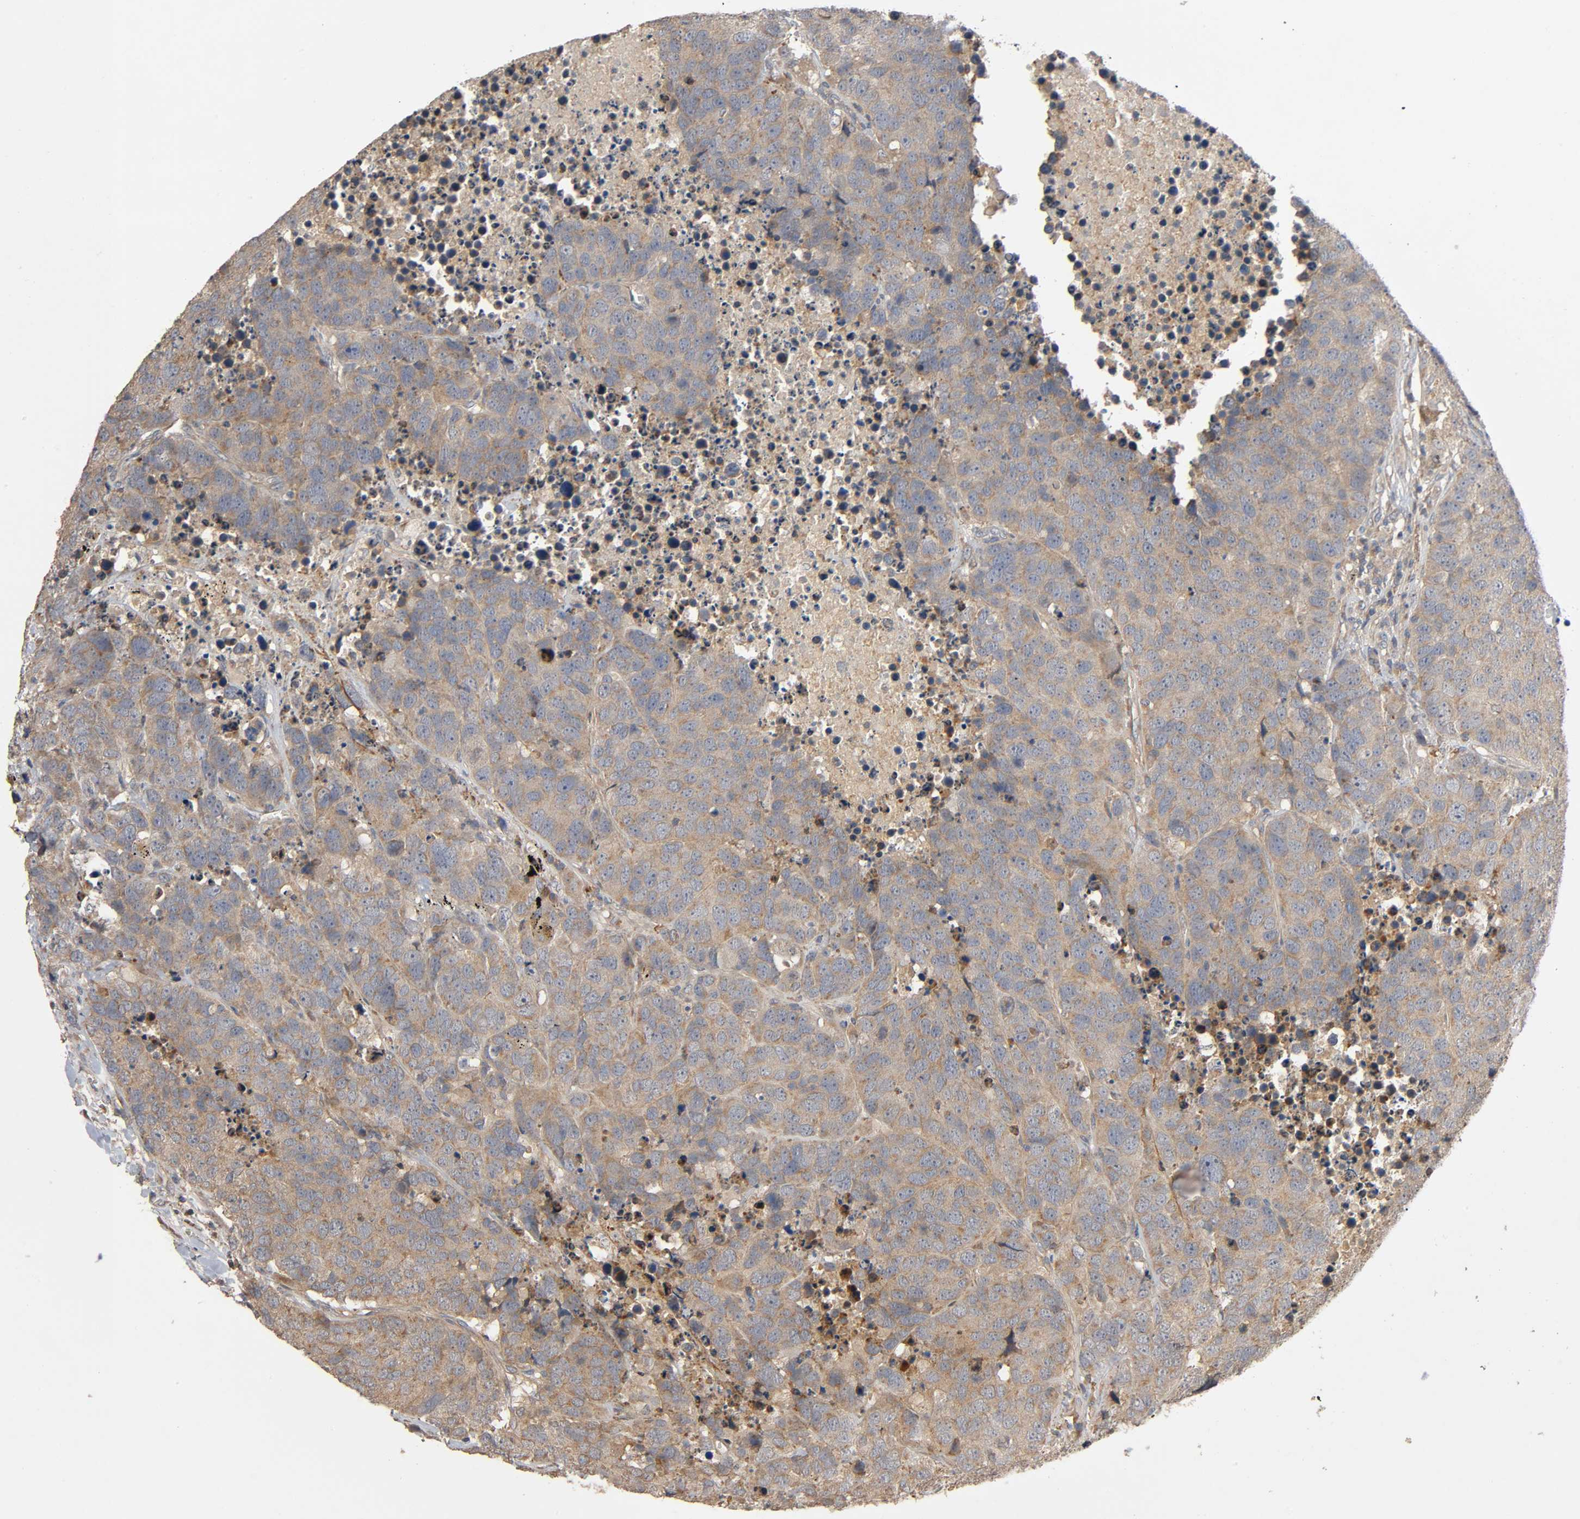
{"staining": {"intensity": "weak", "quantity": ">75%", "location": "cytoplasmic/membranous"}, "tissue": "carcinoid", "cell_type": "Tumor cells", "image_type": "cancer", "snomed": [{"axis": "morphology", "description": "Carcinoid, malignant, NOS"}, {"axis": "topography", "description": "Lung"}], "caption": "There is low levels of weak cytoplasmic/membranous staining in tumor cells of malignant carcinoid, as demonstrated by immunohistochemical staining (brown color).", "gene": "SGSM1", "patient": {"sex": "male", "age": 60}}